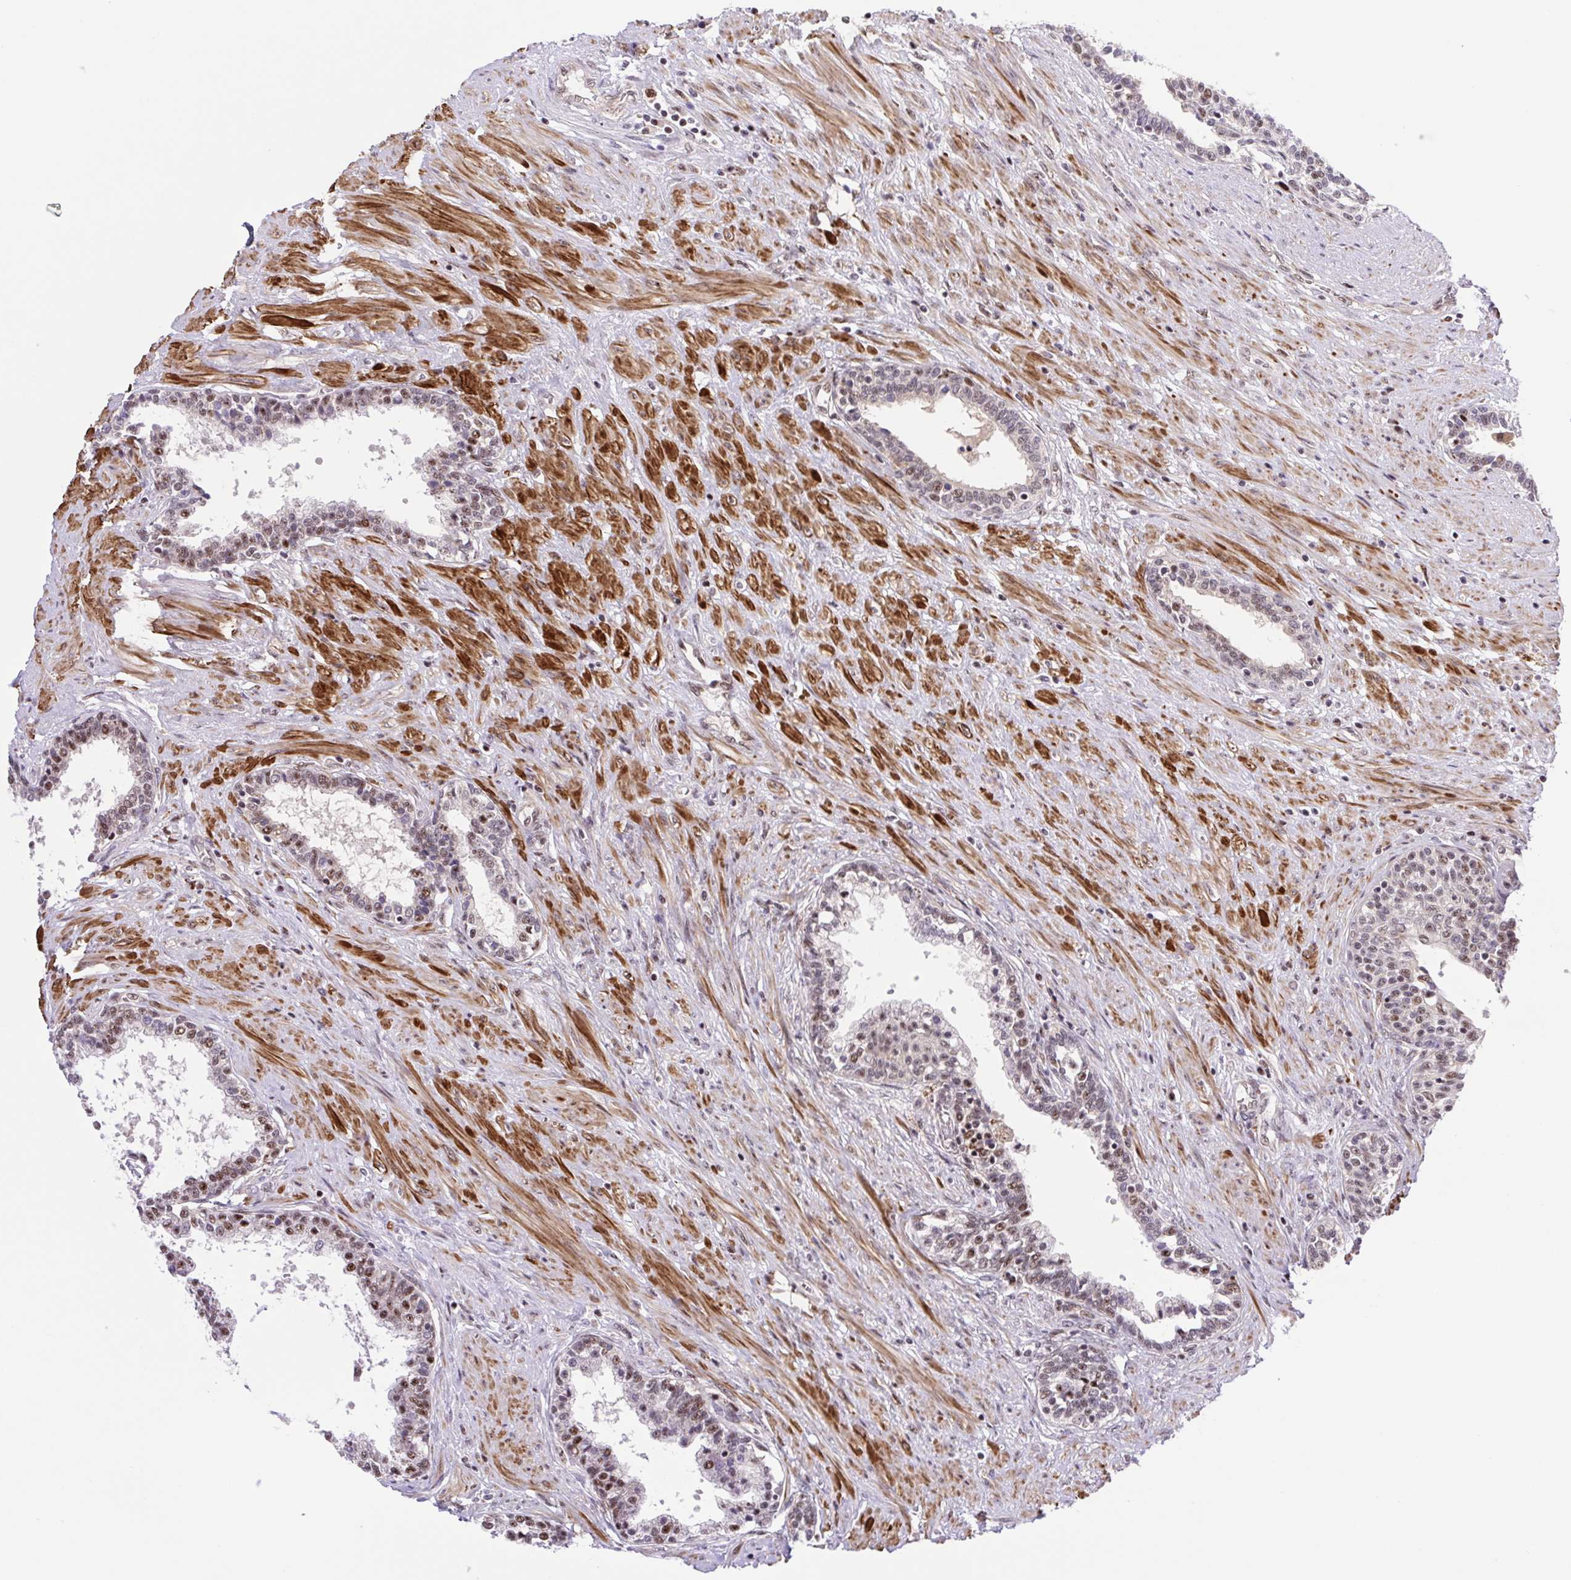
{"staining": {"intensity": "weak", "quantity": "25%-75%", "location": "nuclear"}, "tissue": "prostate", "cell_type": "Glandular cells", "image_type": "normal", "snomed": [{"axis": "morphology", "description": "Normal tissue, NOS"}, {"axis": "topography", "description": "Prostate"}], "caption": "Prostate stained for a protein (brown) reveals weak nuclear positive staining in about 25%-75% of glandular cells.", "gene": "ERG", "patient": {"sex": "male", "age": 55}}